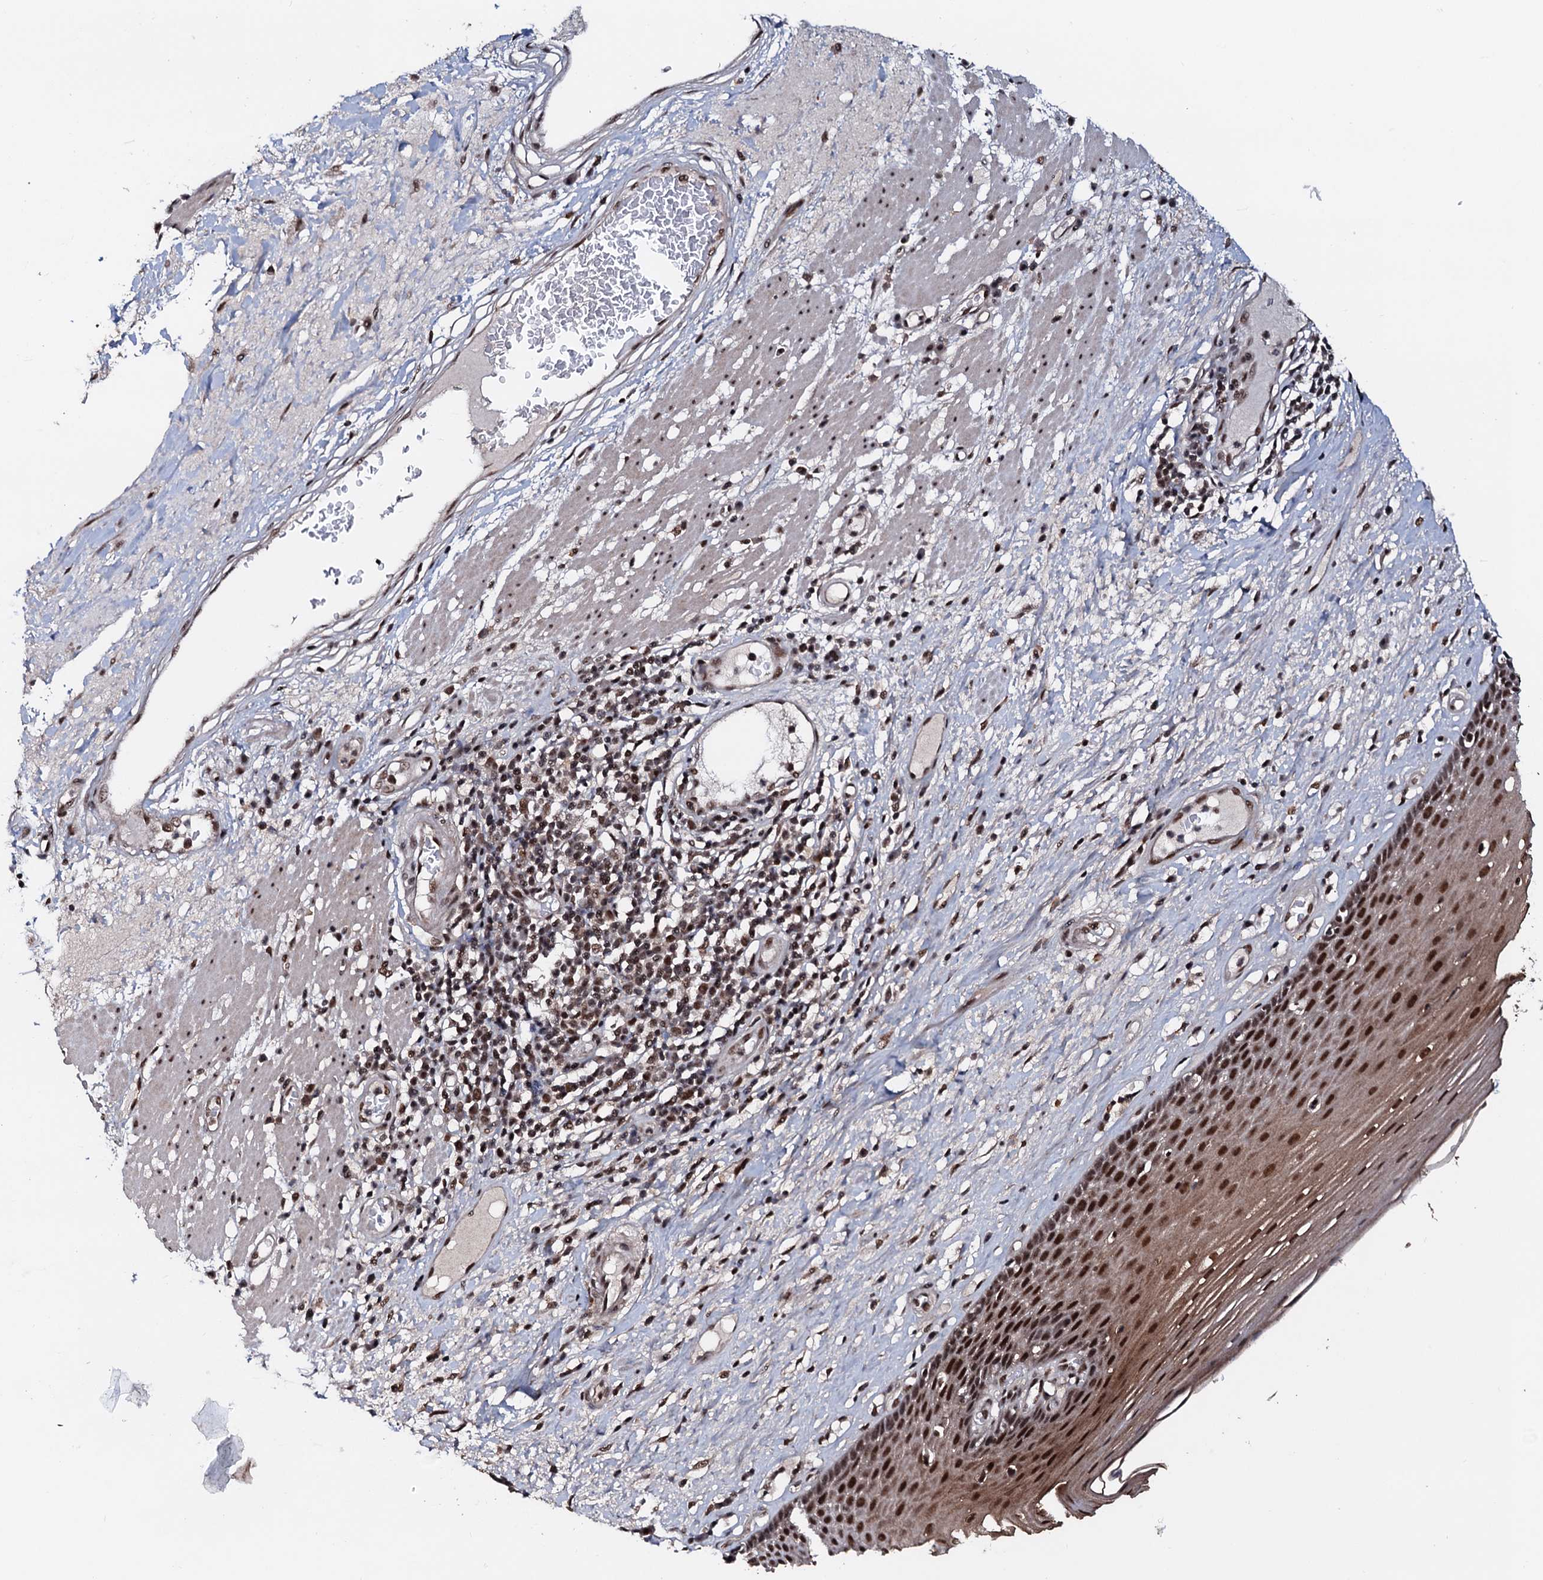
{"staining": {"intensity": "strong", "quantity": ">75%", "location": "cytoplasmic/membranous,nuclear"}, "tissue": "esophagus", "cell_type": "Squamous epithelial cells", "image_type": "normal", "snomed": [{"axis": "morphology", "description": "Normal tissue, NOS"}, {"axis": "topography", "description": "Esophagus"}], "caption": "An image showing strong cytoplasmic/membranous,nuclear expression in approximately >75% of squamous epithelial cells in normal esophagus, as visualized by brown immunohistochemical staining.", "gene": "PRPF18", "patient": {"sex": "male", "age": 62}}